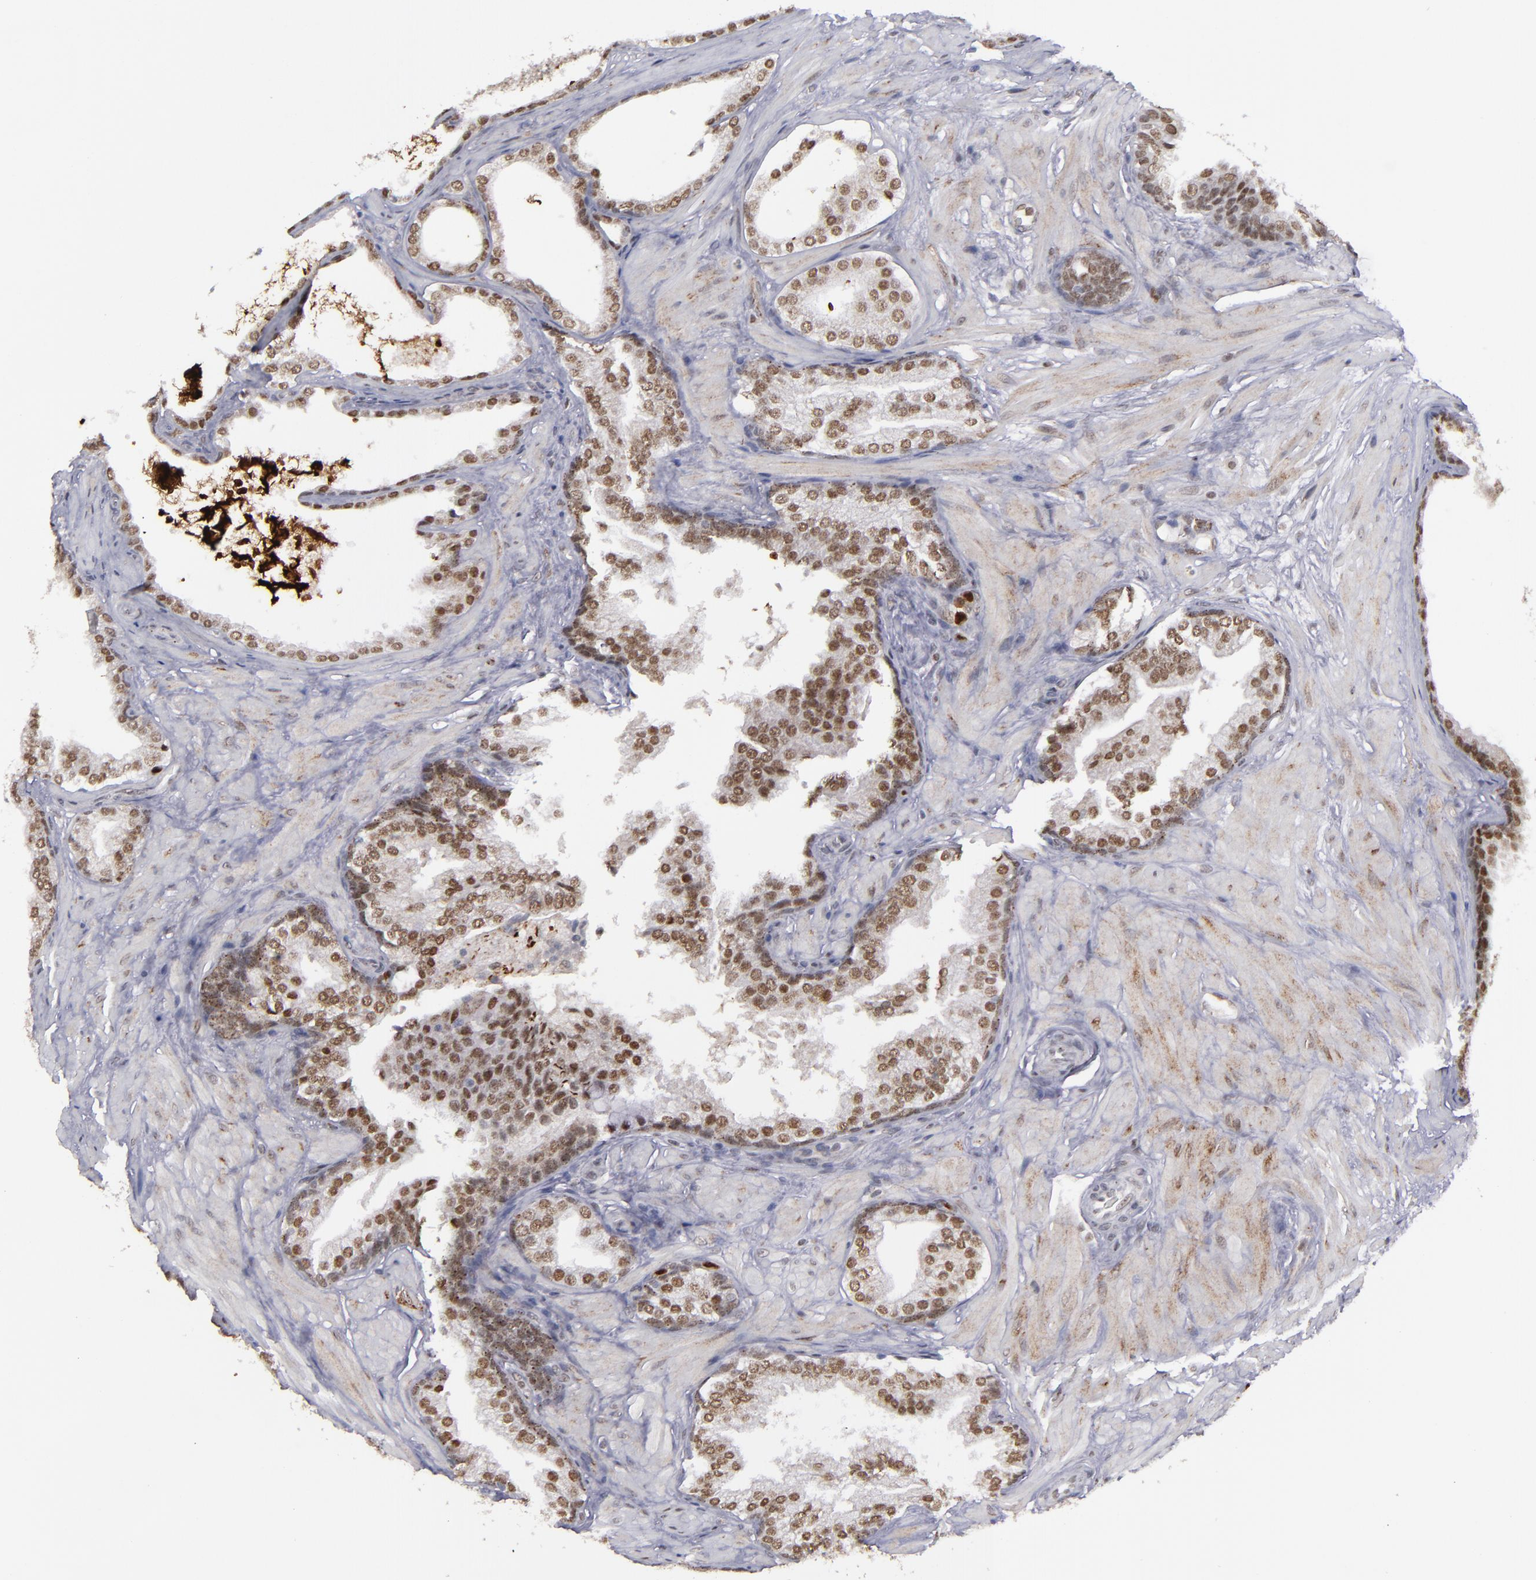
{"staining": {"intensity": "weak", "quantity": ">75%", "location": "nuclear"}, "tissue": "prostate cancer", "cell_type": "Tumor cells", "image_type": "cancer", "snomed": [{"axis": "morphology", "description": "Adenocarcinoma, Low grade"}, {"axis": "topography", "description": "Prostate"}], "caption": "Prostate cancer (adenocarcinoma (low-grade)) was stained to show a protein in brown. There is low levels of weak nuclear positivity in about >75% of tumor cells. Ihc stains the protein in brown and the nuclei are stained blue.", "gene": "RREB1", "patient": {"sex": "male", "age": 69}}